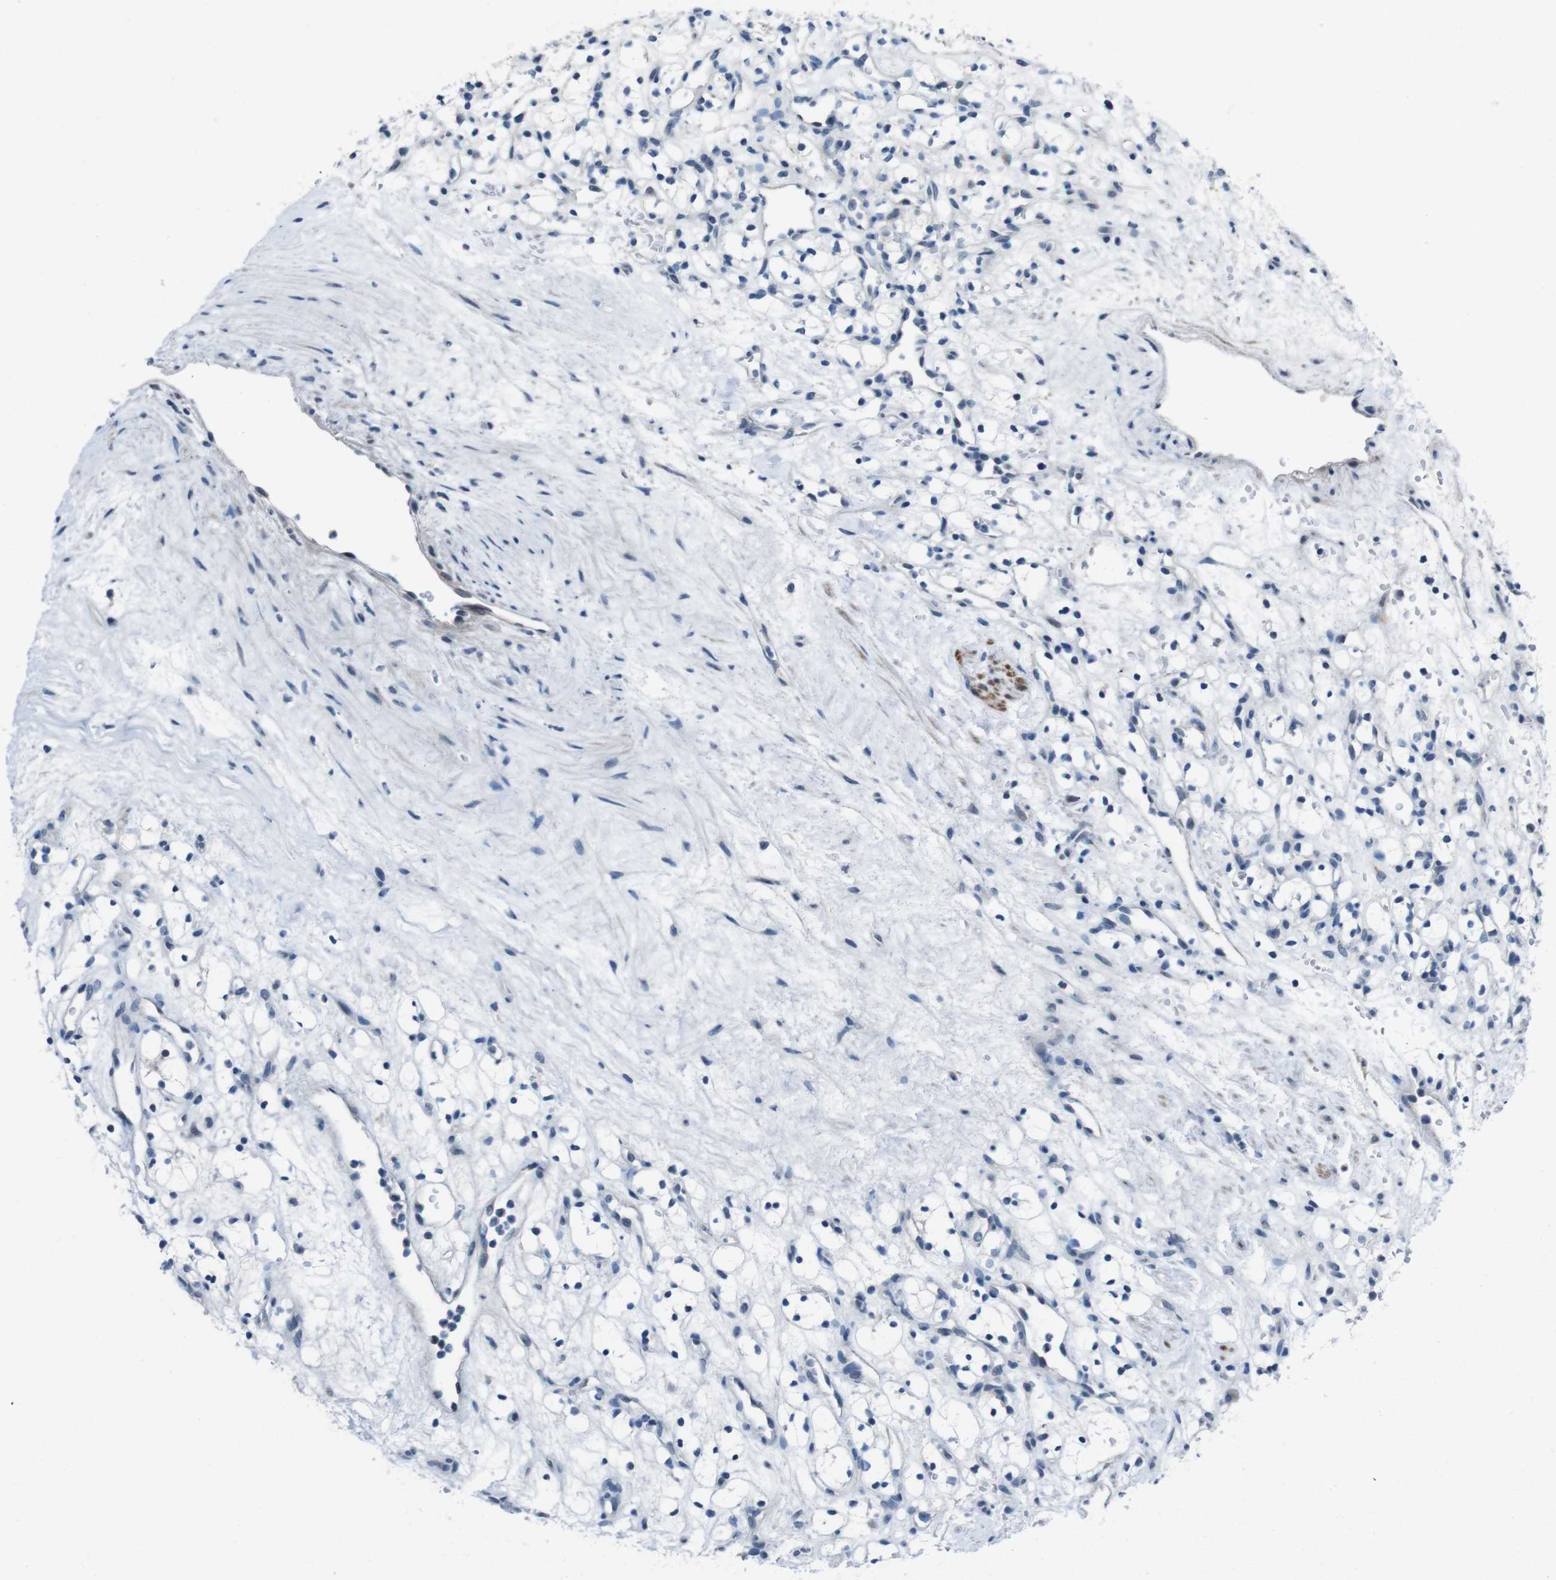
{"staining": {"intensity": "negative", "quantity": "none", "location": "none"}, "tissue": "renal cancer", "cell_type": "Tumor cells", "image_type": "cancer", "snomed": [{"axis": "morphology", "description": "Adenocarcinoma, NOS"}, {"axis": "topography", "description": "Kidney"}], "caption": "Tumor cells are negative for brown protein staining in adenocarcinoma (renal).", "gene": "CDHR2", "patient": {"sex": "female", "age": 60}}